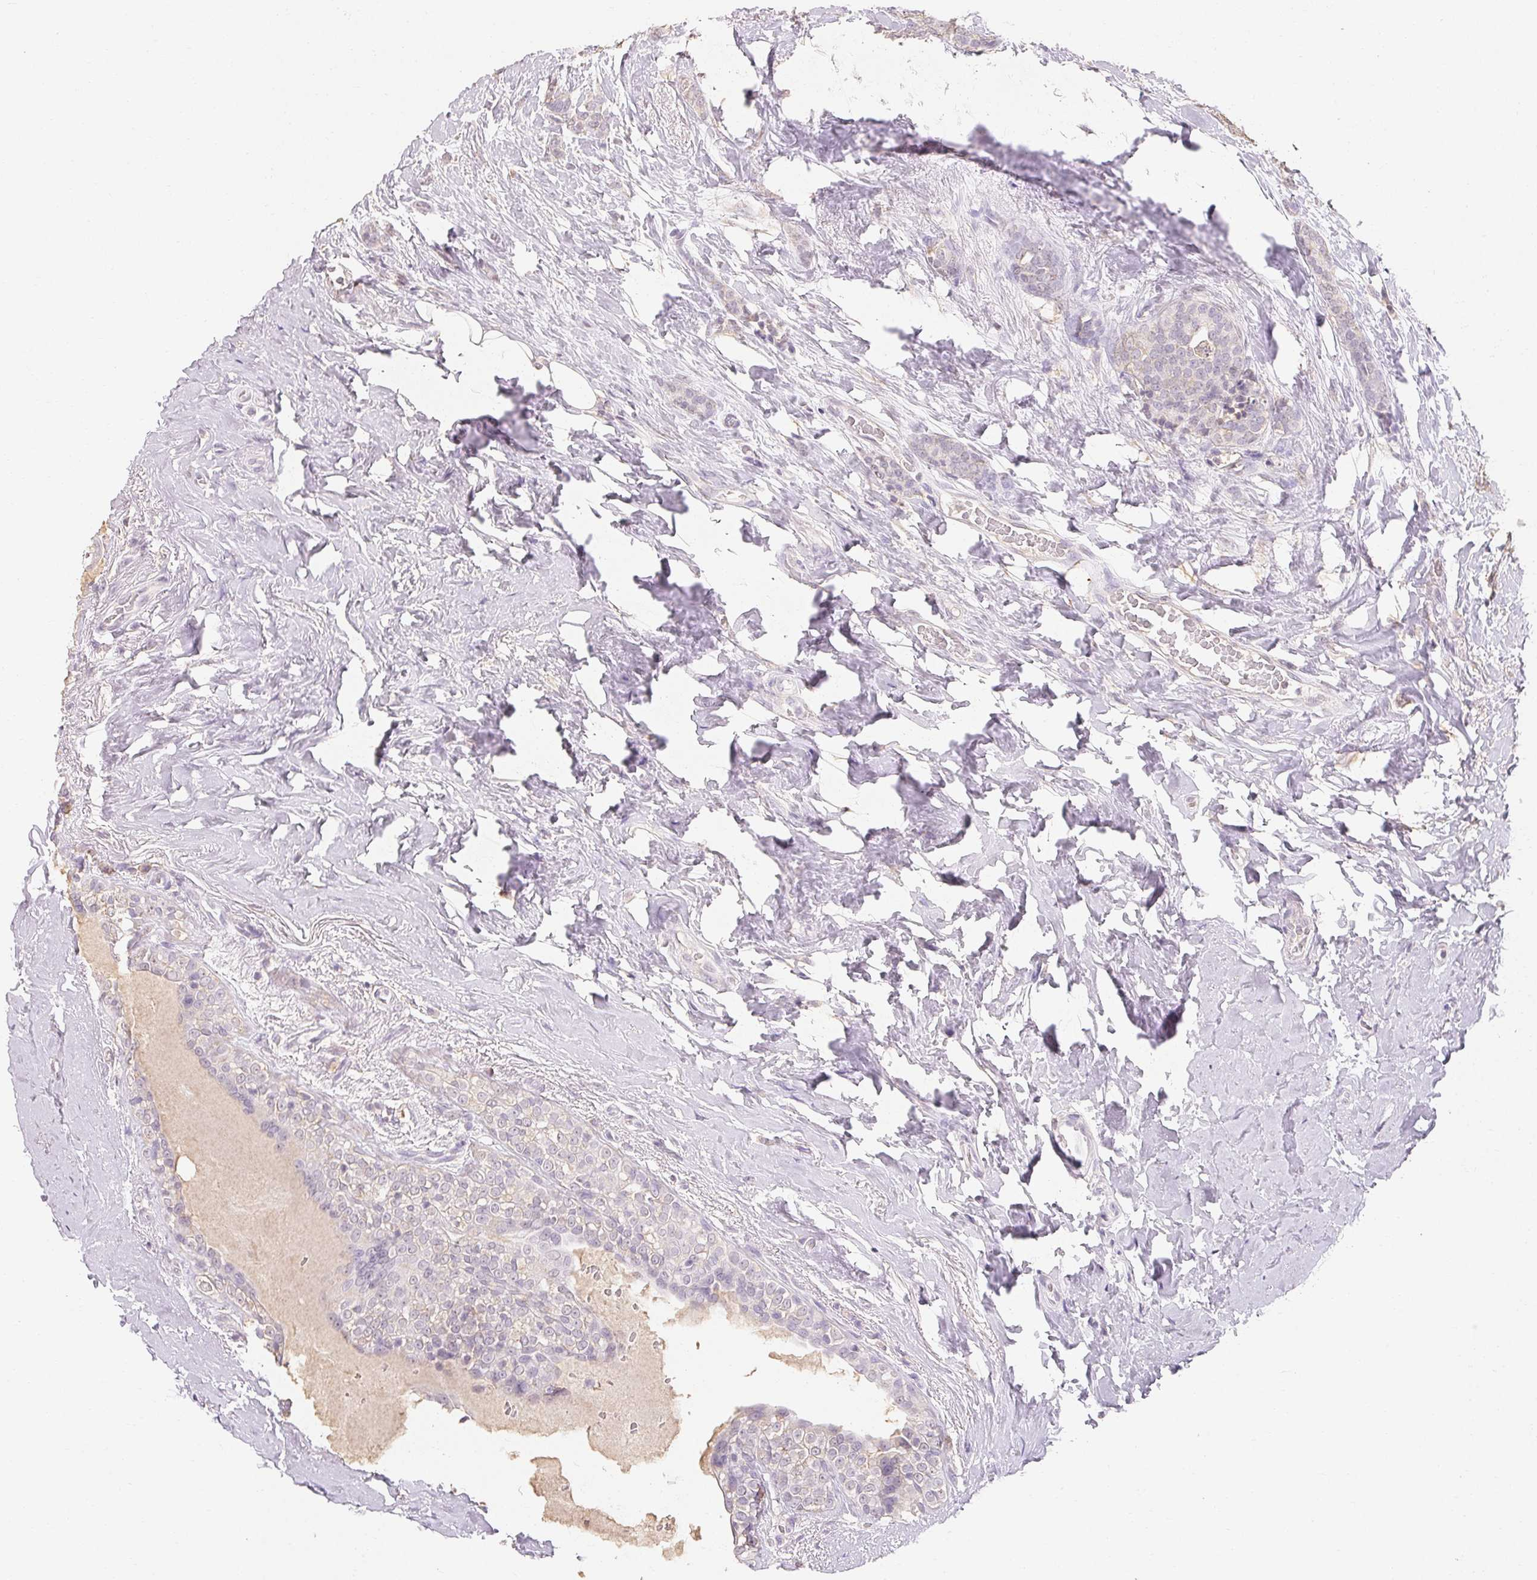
{"staining": {"intensity": "negative", "quantity": "none", "location": "none"}, "tissue": "breast cancer", "cell_type": "Tumor cells", "image_type": "cancer", "snomed": [{"axis": "morphology", "description": "Normal tissue, NOS"}, {"axis": "morphology", "description": "Duct carcinoma"}, {"axis": "topography", "description": "Breast"}], "caption": "Breast cancer (invasive ductal carcinoma) stained for a protein using immunohistochemistry (IHC) exhibits no expression tumor cells.", "gene": "MAP7D2", "patient": {"sex": "female", "age": 77}}